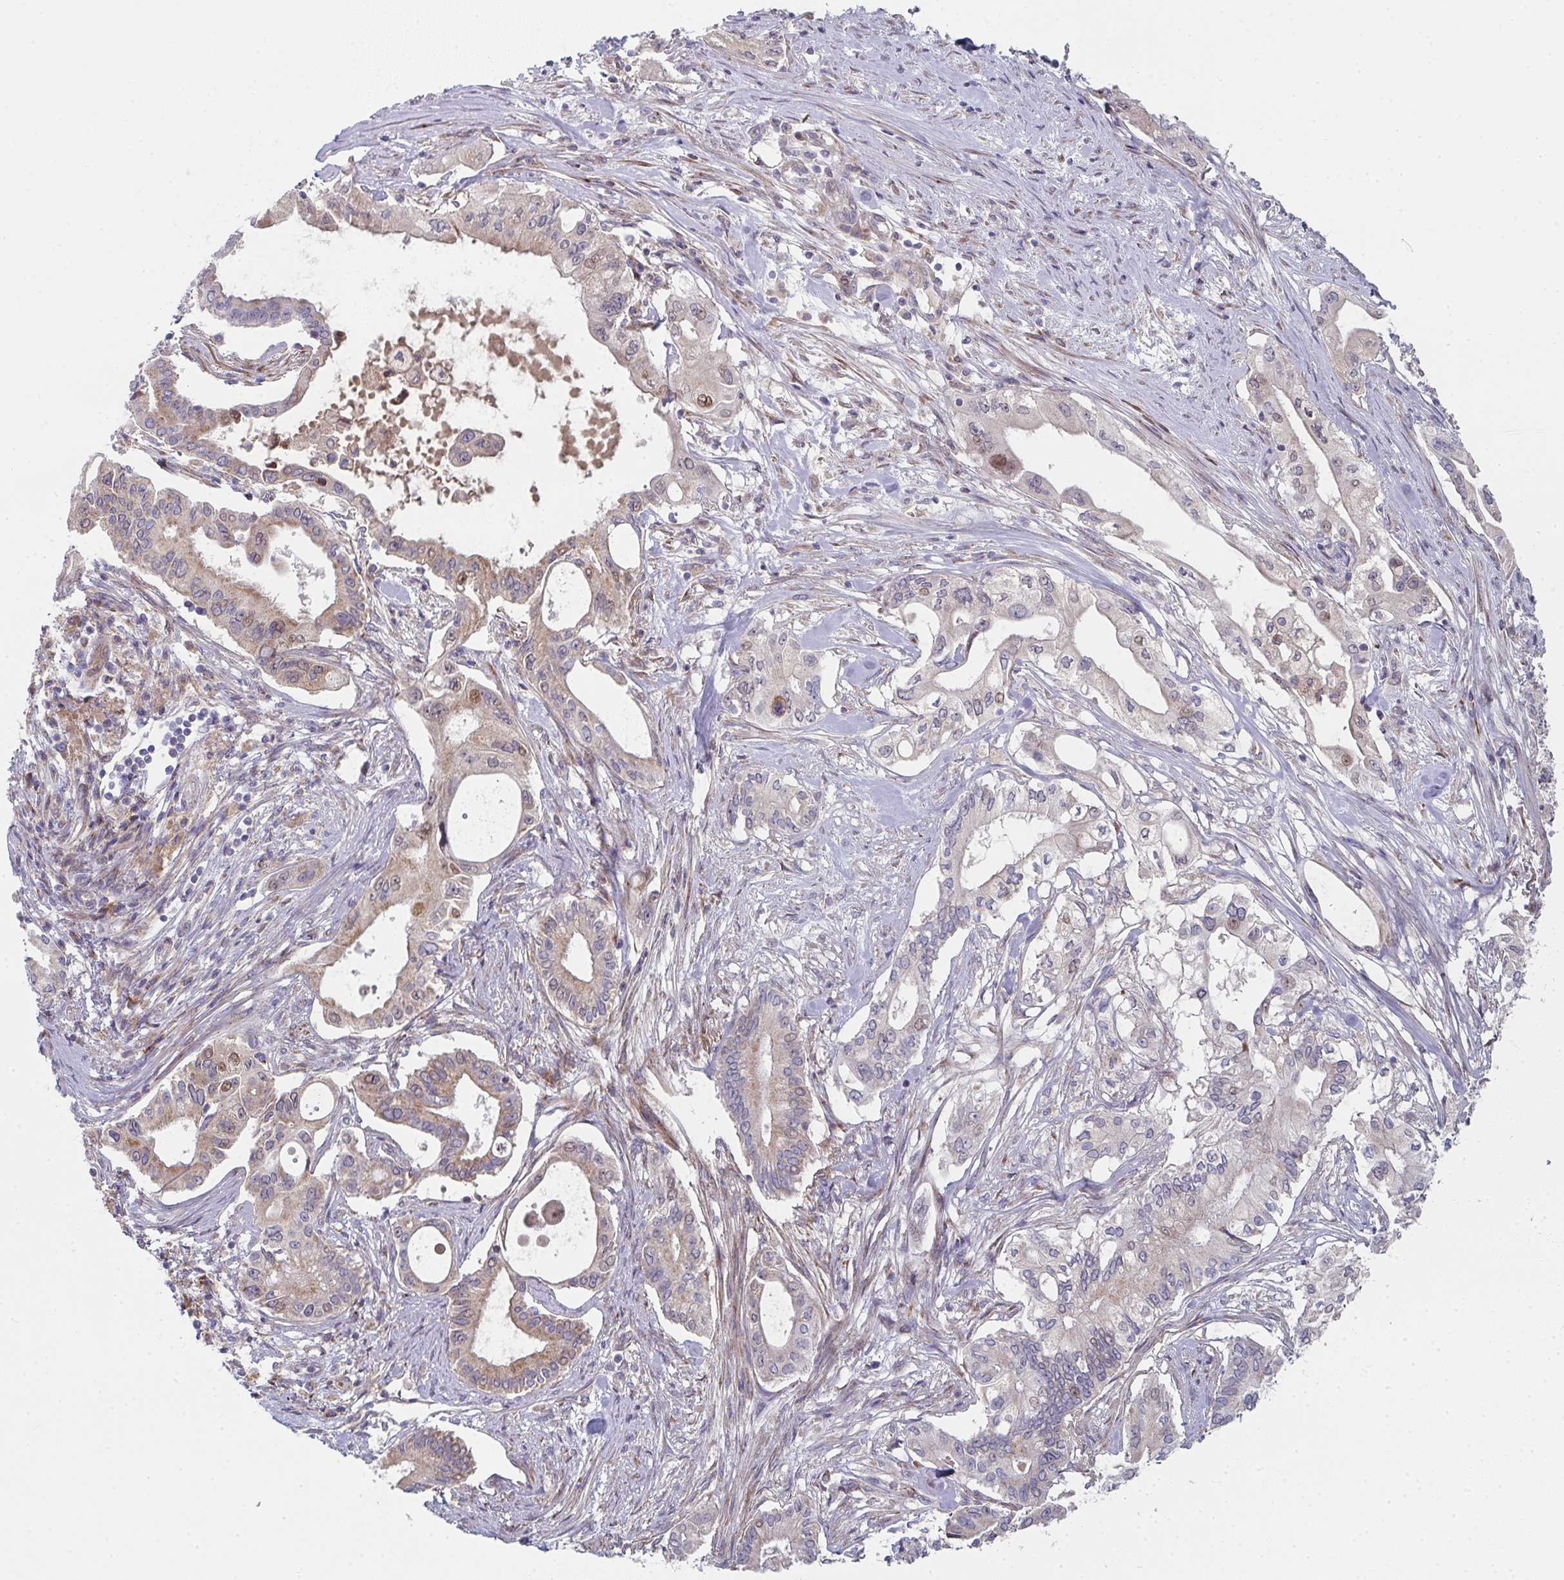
{"staining": {"intensity": "moderate", "quantity": "25%-75%", "location": "cytoplasmic/membranous,nuclear"}, "tissue": "pancreatic cancer", "cell_type": "Tumor cells", "image_type": "cancer", "snomed": [{"axis": "morphology", "description": "Adenocarcinoma, NOS"}, {"axis": "topography", "description": "Pancreas"}], "caption": "Pancreatic adenocarcinoma tissue displays moderate cytoplasmic/membranous and nuclear expression in approximately 25%-75% of tumor cells", "gene": "RHEBL1", "patient": {"sex": "female", "age": 68}}